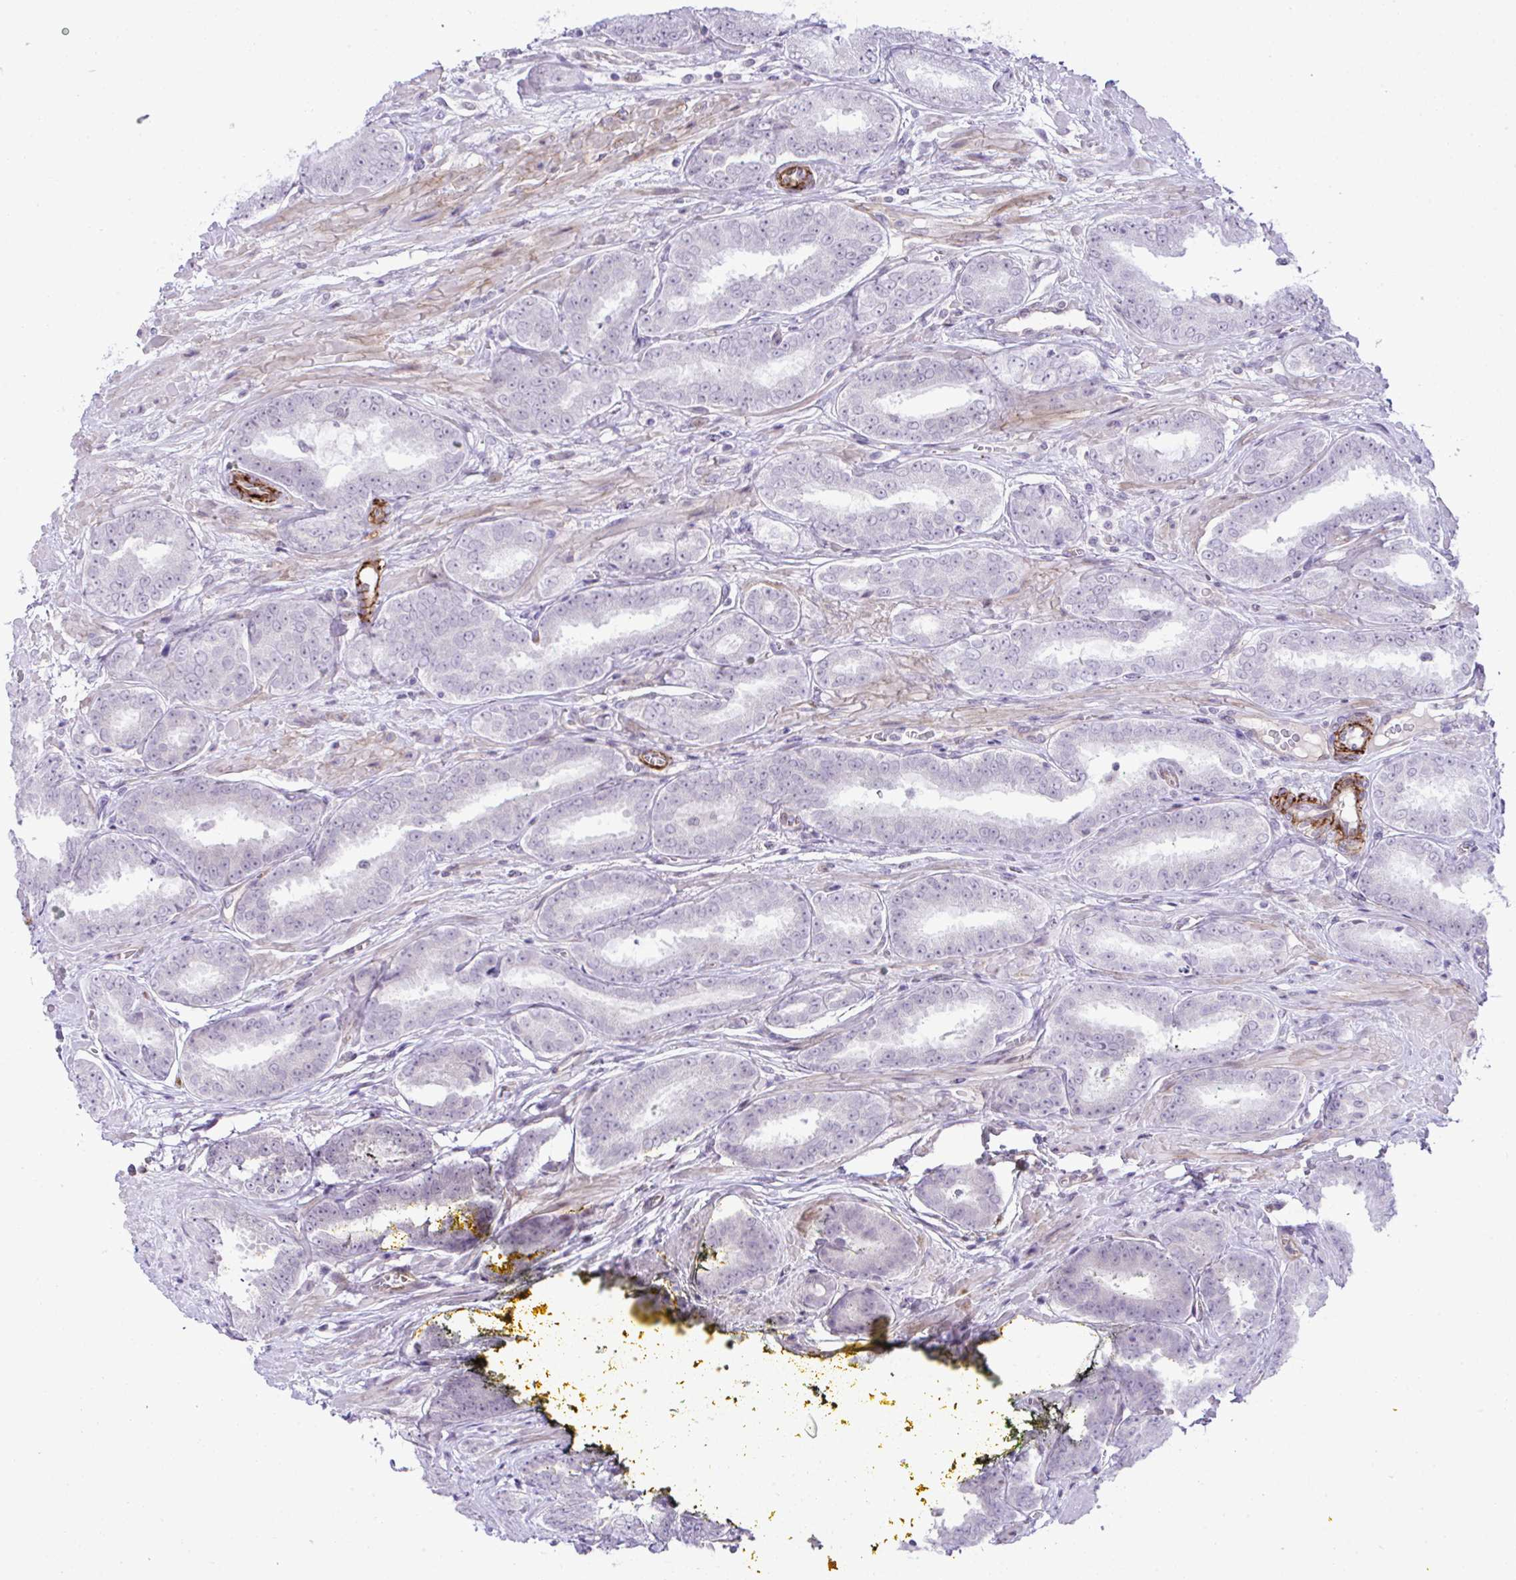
{"staining": {"intensity": "negative", "quantity": "none", "location": "none"}, "tissue": "prostate cancer", "cell_type": "Tumor cells", "image_type": "cancer", "snomed": [{"axis": "morphology", "description": "Adenocarcinoma, High grade"}, {"axis": "topography", "description": "Prostate"}], "caption": "Immunohistochemistry (IHC) of prostate cancer reveals no staining in tumor cells.", "gene": "FBXO34", "patient": {"sex": "male", "age": 72}}